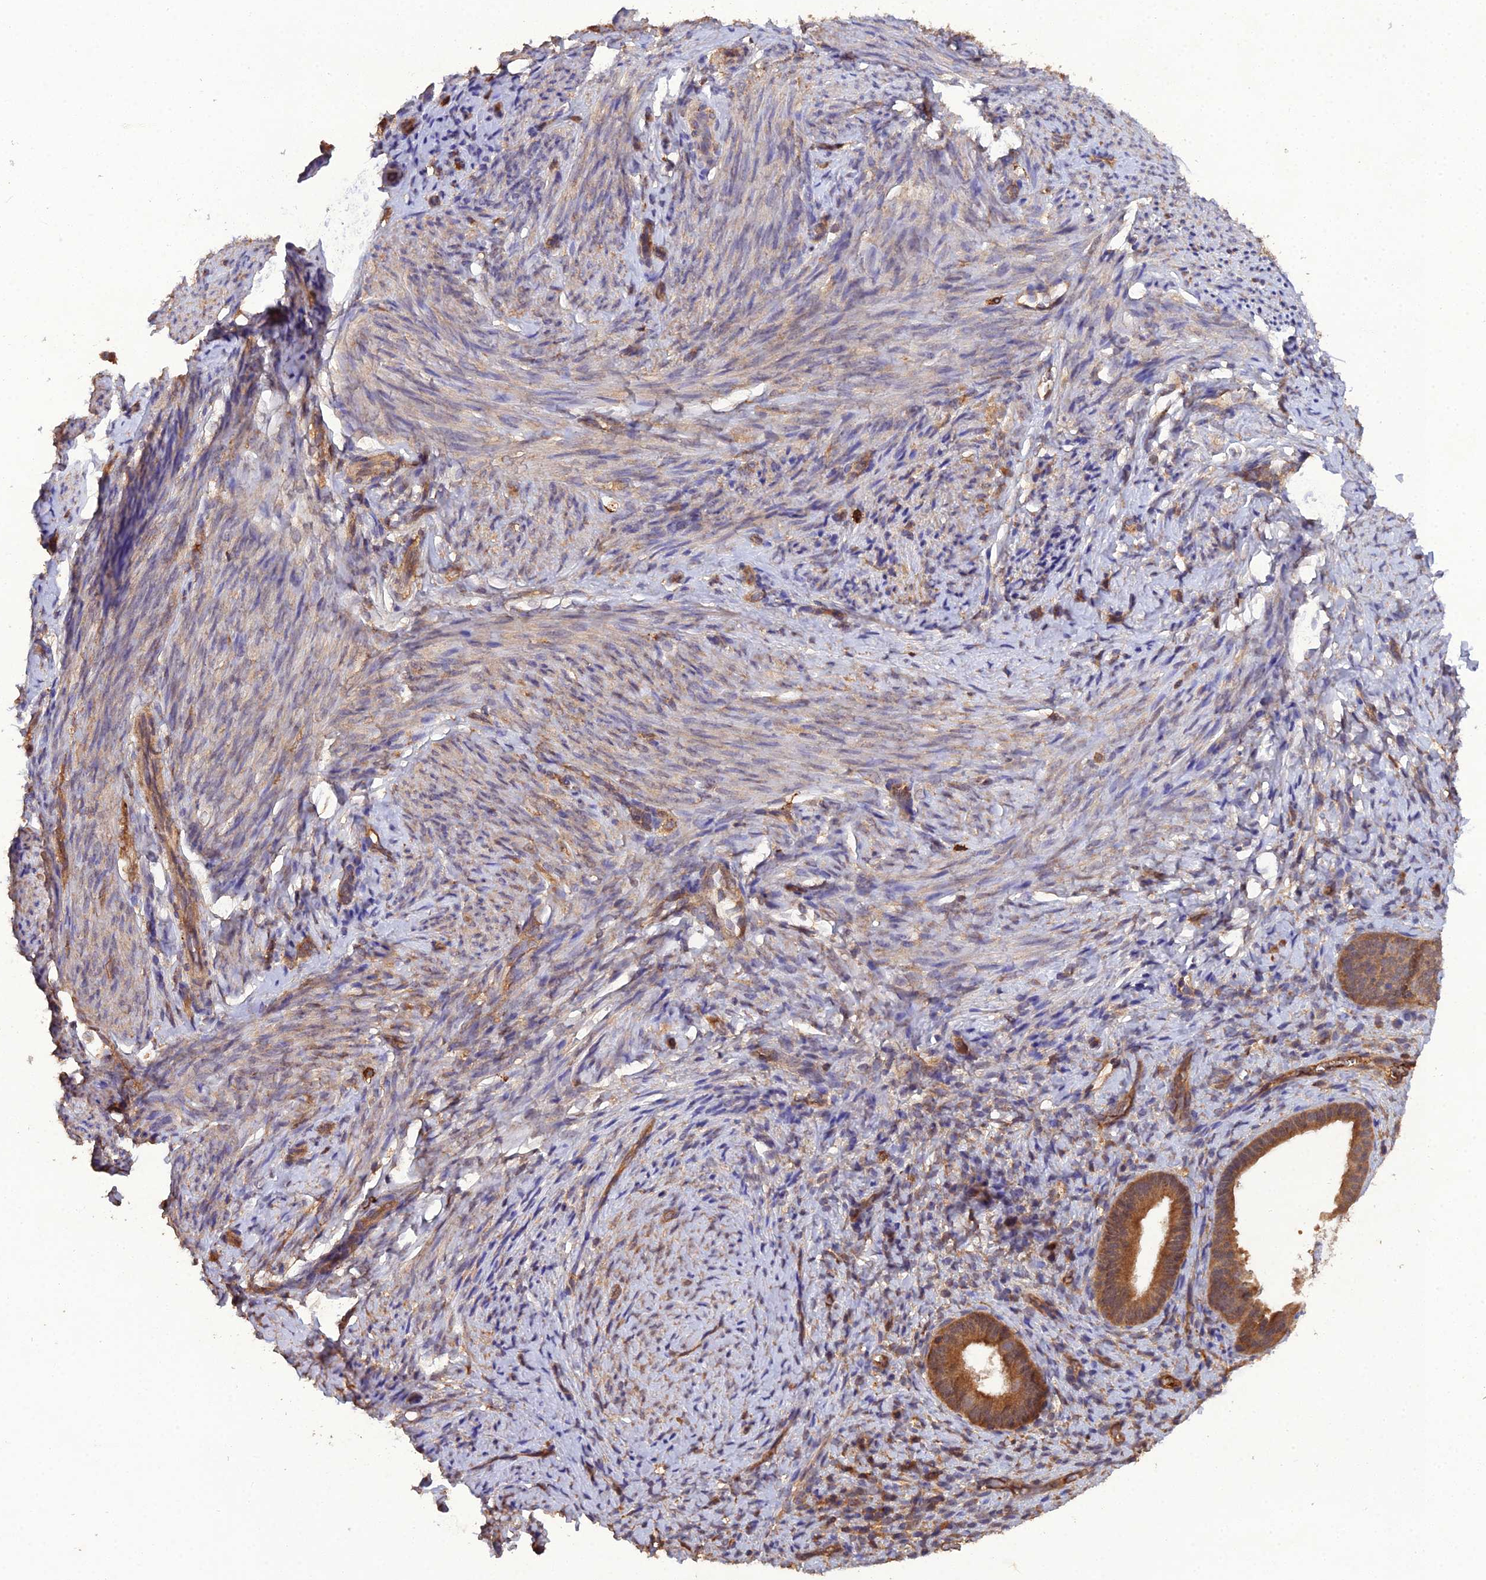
{"staining": {"intensity": "weak", "quantity": "<25%", "location": "cytoplasmic/membranous"}, "tissue": "endometrium", "cell_type": "Cells in endometrial stroma", "image_type": "normal", "snomed": [{"axis": "morphology", "description": "Normal tissue, NOS"}, {"axis": "topography", "description": "Endometrium"}], "caption": "DAB immunohistochemical staining of unremarkable endometrium exhibits no significant staining in cells in endometrial stroma. (Brightfield microscopy of DAB (3,3'-diaminobenzidine) IHC at high magnification).", "gene": "TMEM258", "patient": {"sex": "female", "age": 65}}